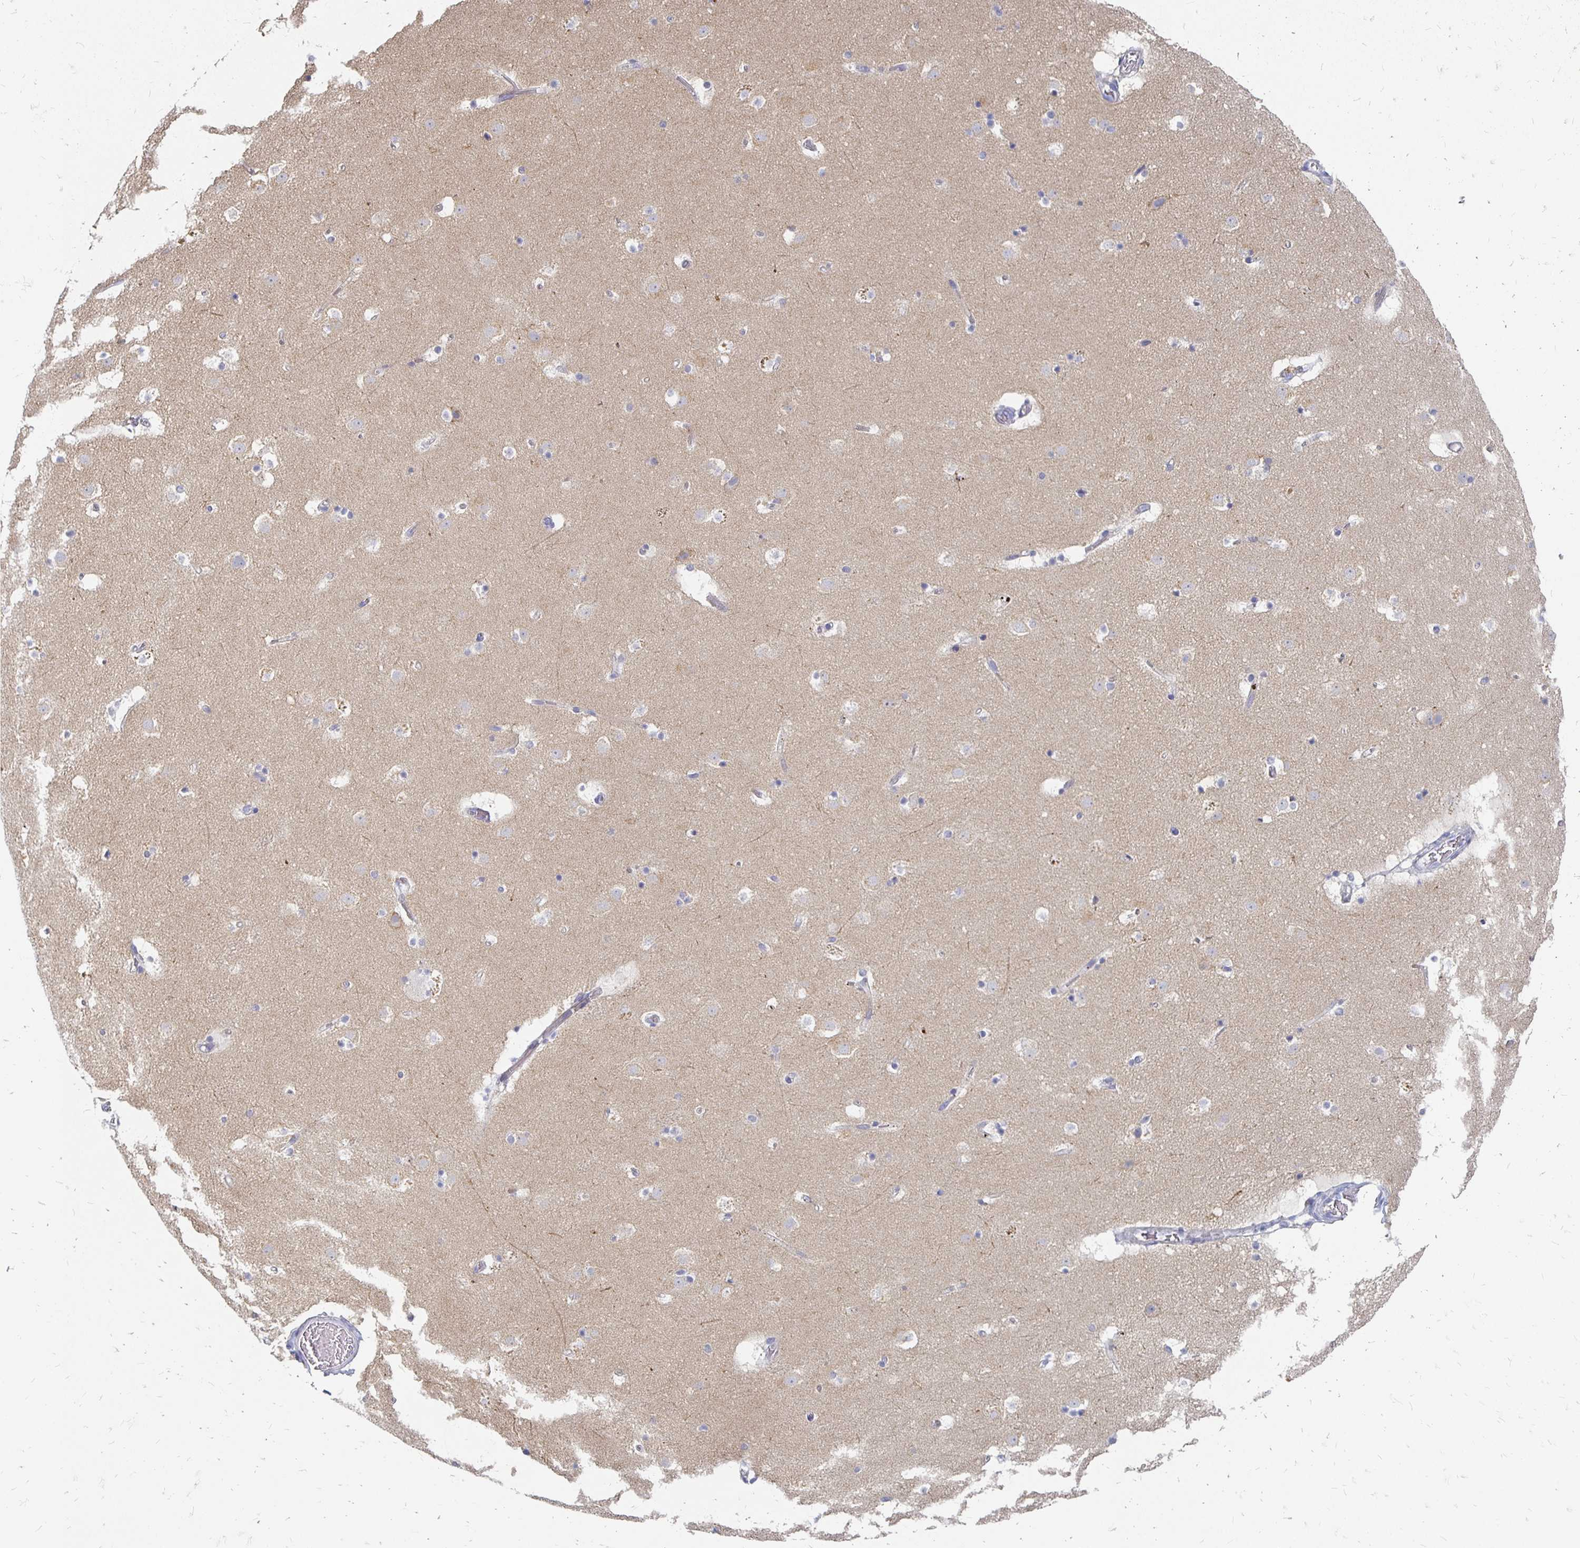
{"staining": {"intensity": "negative", "quantity": "none", "location": "none"}, "tissue": "caudate", "cell_type": "Glial cells", "image_type": "normal", "snomed": [{"axis": "morphology", "description": "Normal tissue, NOS"}, {"axis": "topography", "description": "Lateral ventricle wall"}], "caption": "Immunohistochemistry image of unremarkable caudate stained for a protein (brown), which reveals no expression in glial cells. The staining is performed using DAB (3,3'-diaminobenzidine) brown chromogen with nuclei counter-stained in using hematoxylin.", "gene": "FKRP", "patient": {"sex": "male", "age": 37}}